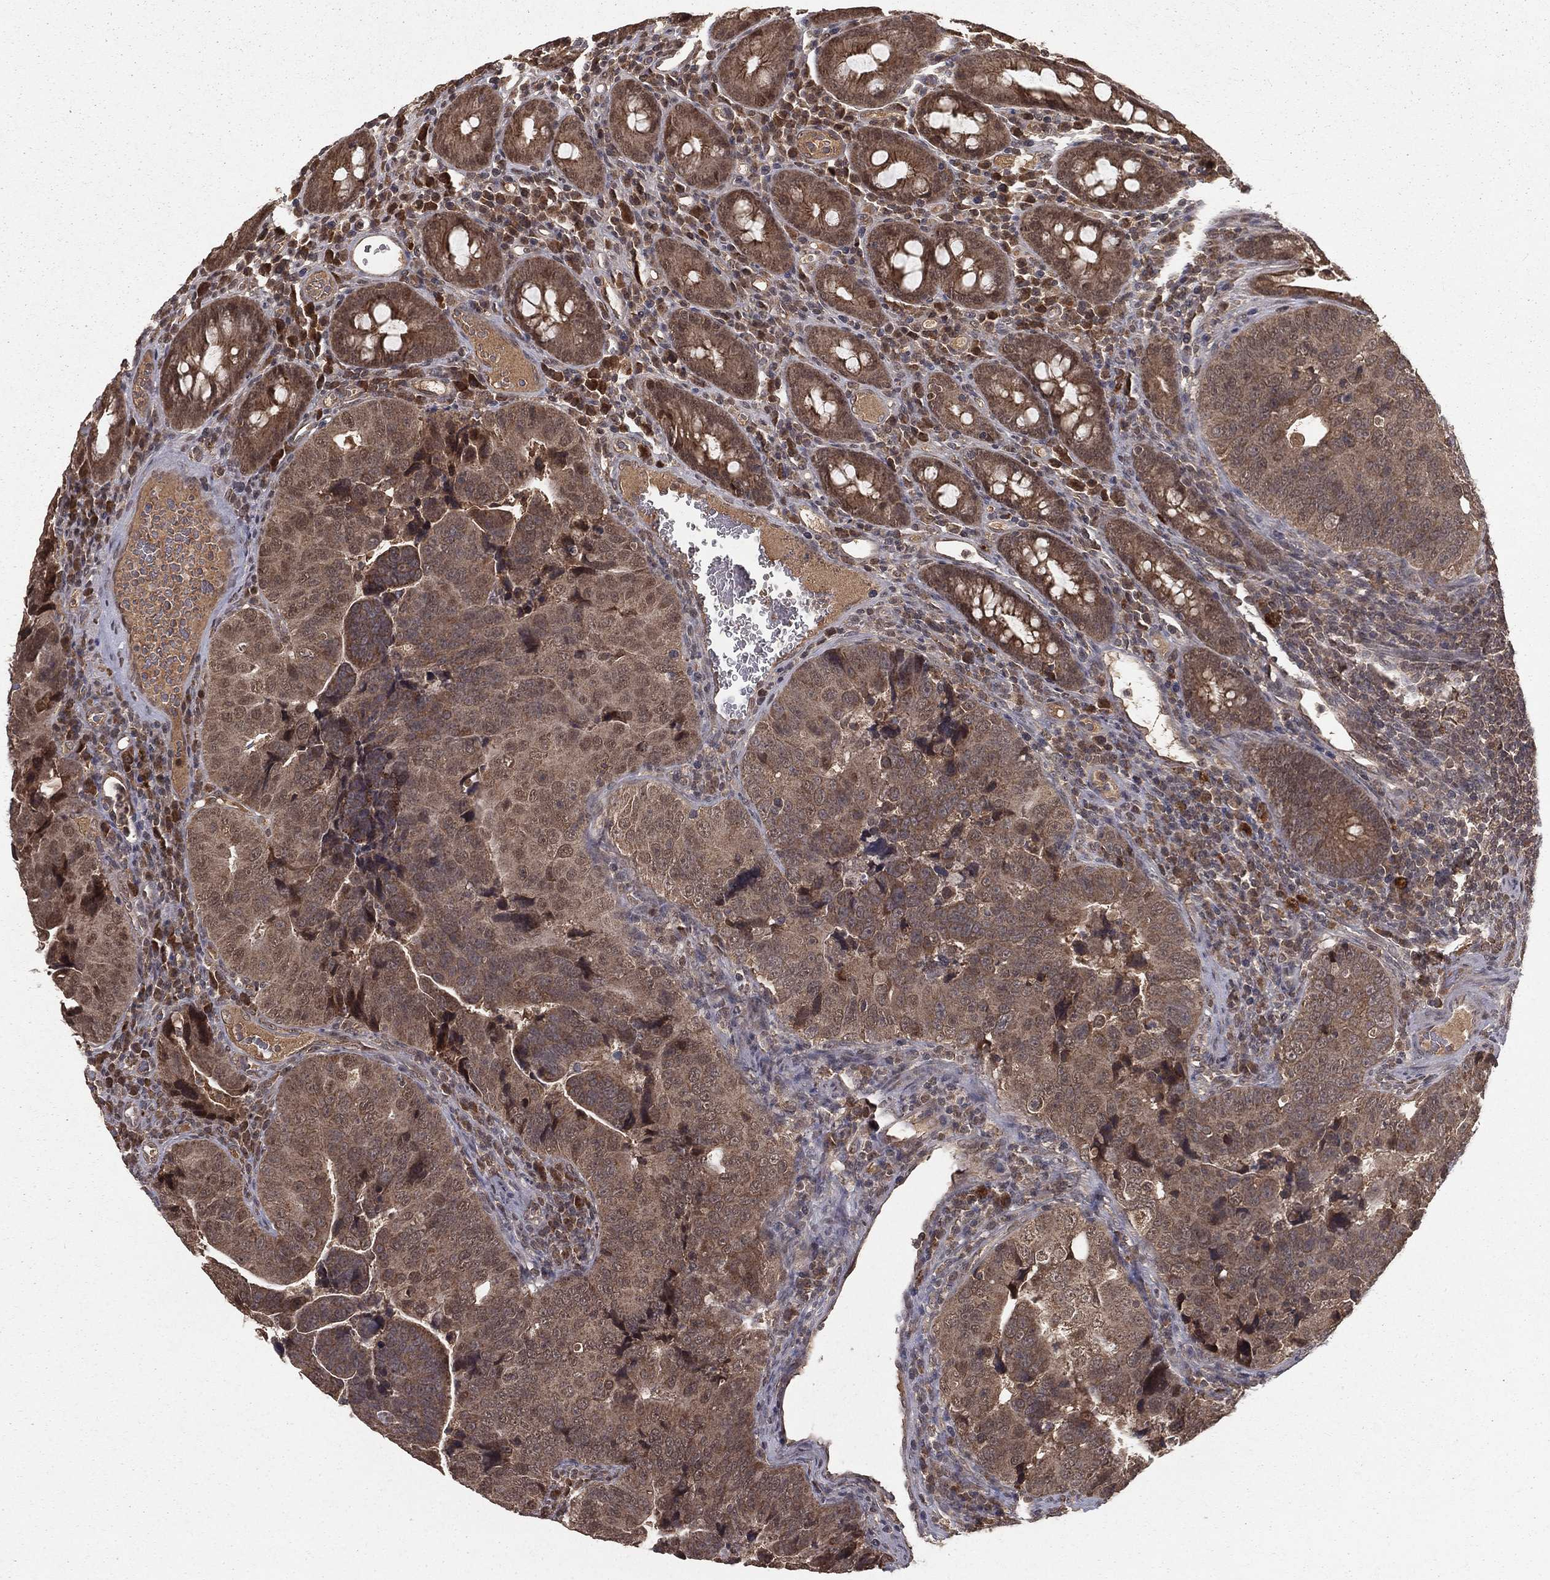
{"staining": {"intensity": "moderate", "quantity": ">75%", "location": "cytoplasmic/membranous"}, "tissue": "colorectal cancer", "cell_type": "Tumor cells", "image_type": "cancer", "snomed": [{"axis": "morphology", "description": "Adenocarcinoma, NOS"}, {"axis": "topography", "description": "Colon"}], "caption": "Moderate cytoplasmic/membranous positivity for a protein is present in about >75% of tumor cells of adenocarcinoma (colorectal) using IHC.", "gene": "ZDHHC15", "patient": {"sex": "female", "age": 72}}